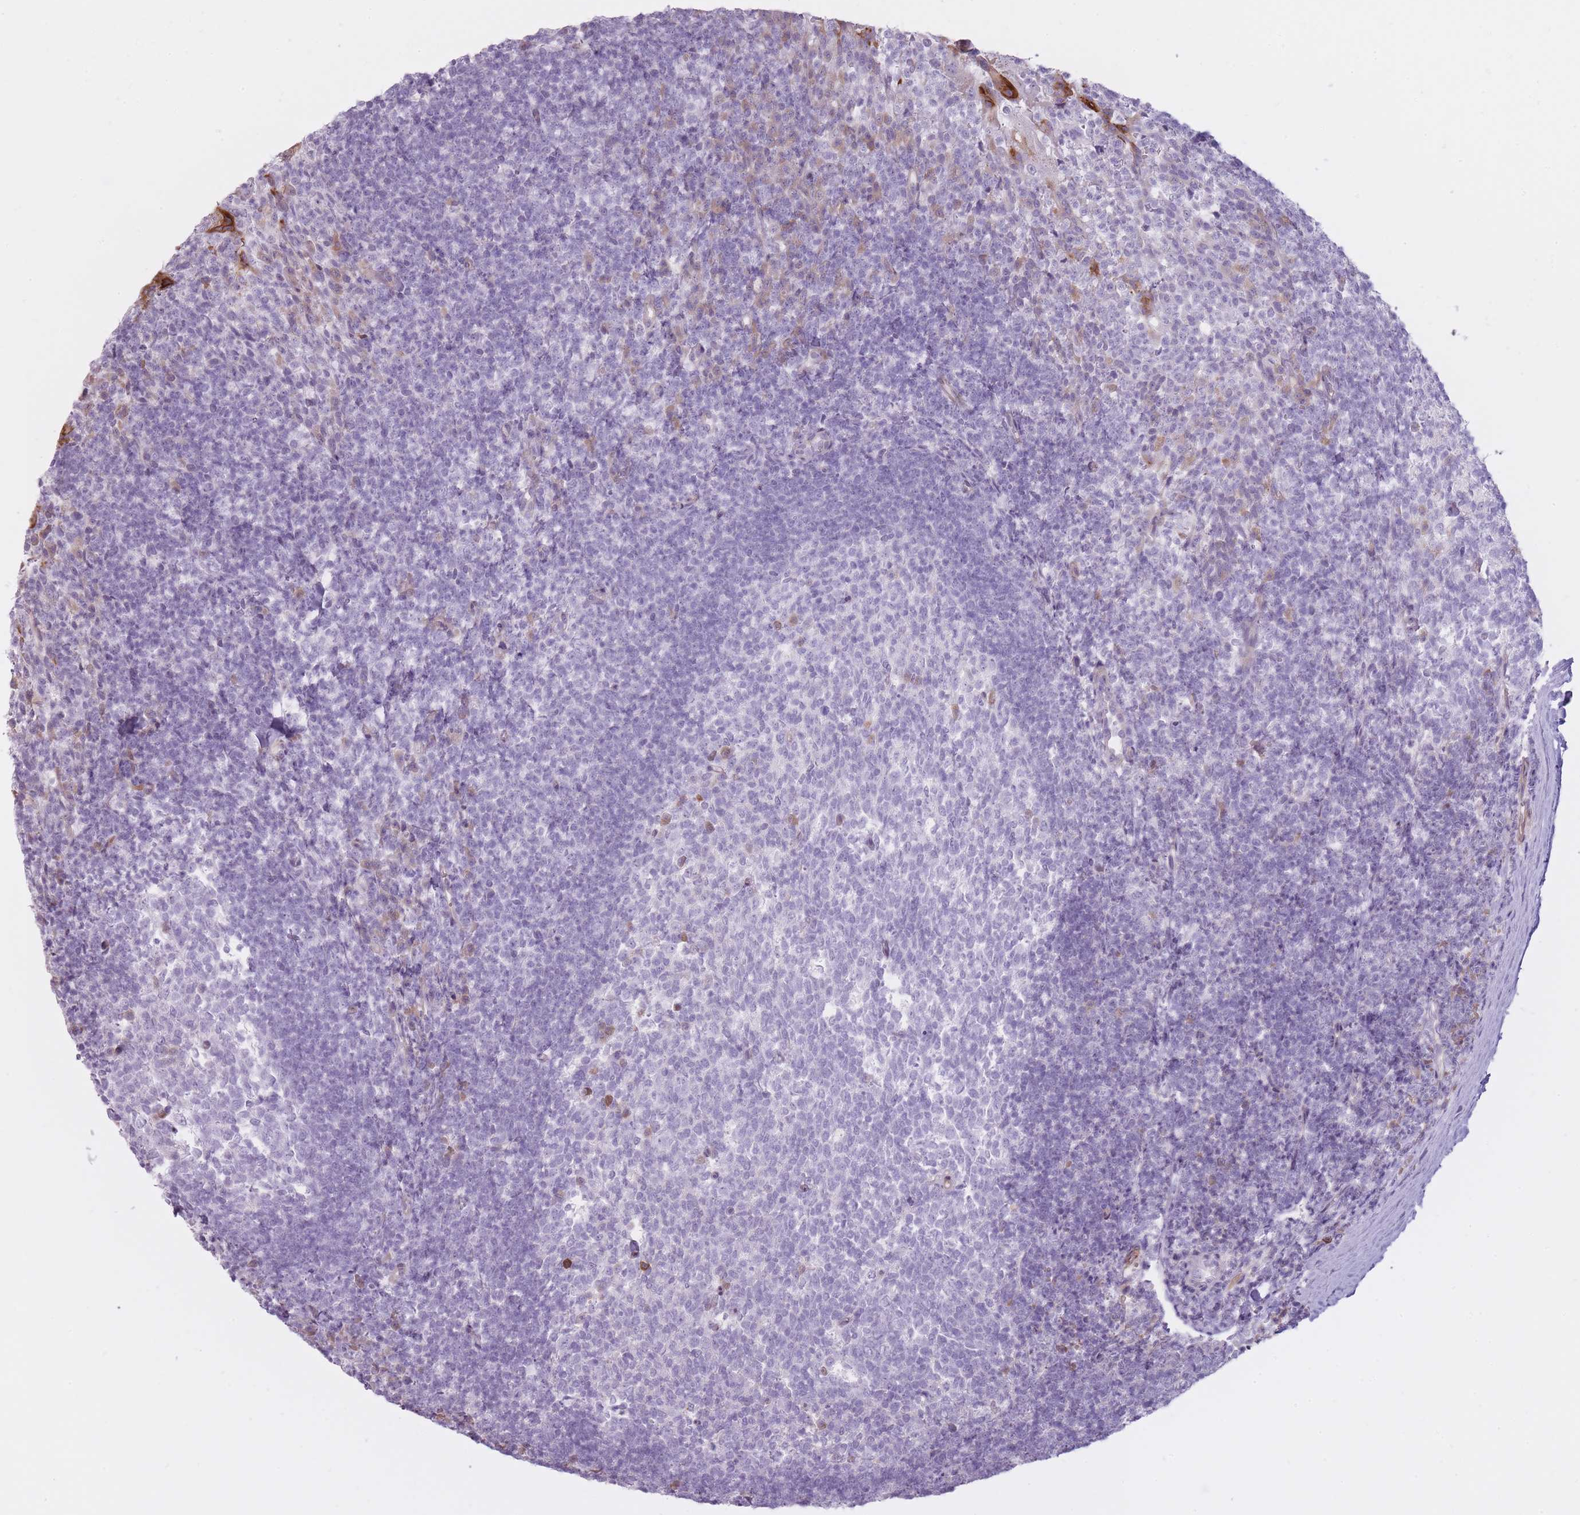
{"staining": {"intensity": "negative", "quantity": "none", "location": "none"}, "tissue": "tonsil", "cell_type": "Germinal center cells", "image_type": "normal", "snomed": [{"axis": "morphology", "description": "Normal tissue, NOS"}, {"axis": "topography", "description": "Tonsil"}], "caption": "Immunohistochemistry image of benign tonsil: tonsil stained with DAB demonstrates no significant protein staining in germinal center cells. (IHC, brightfield microscopy, high magnification).", "gene": "PGRMC2", "patient": {"sex": "female", "age": 10}}